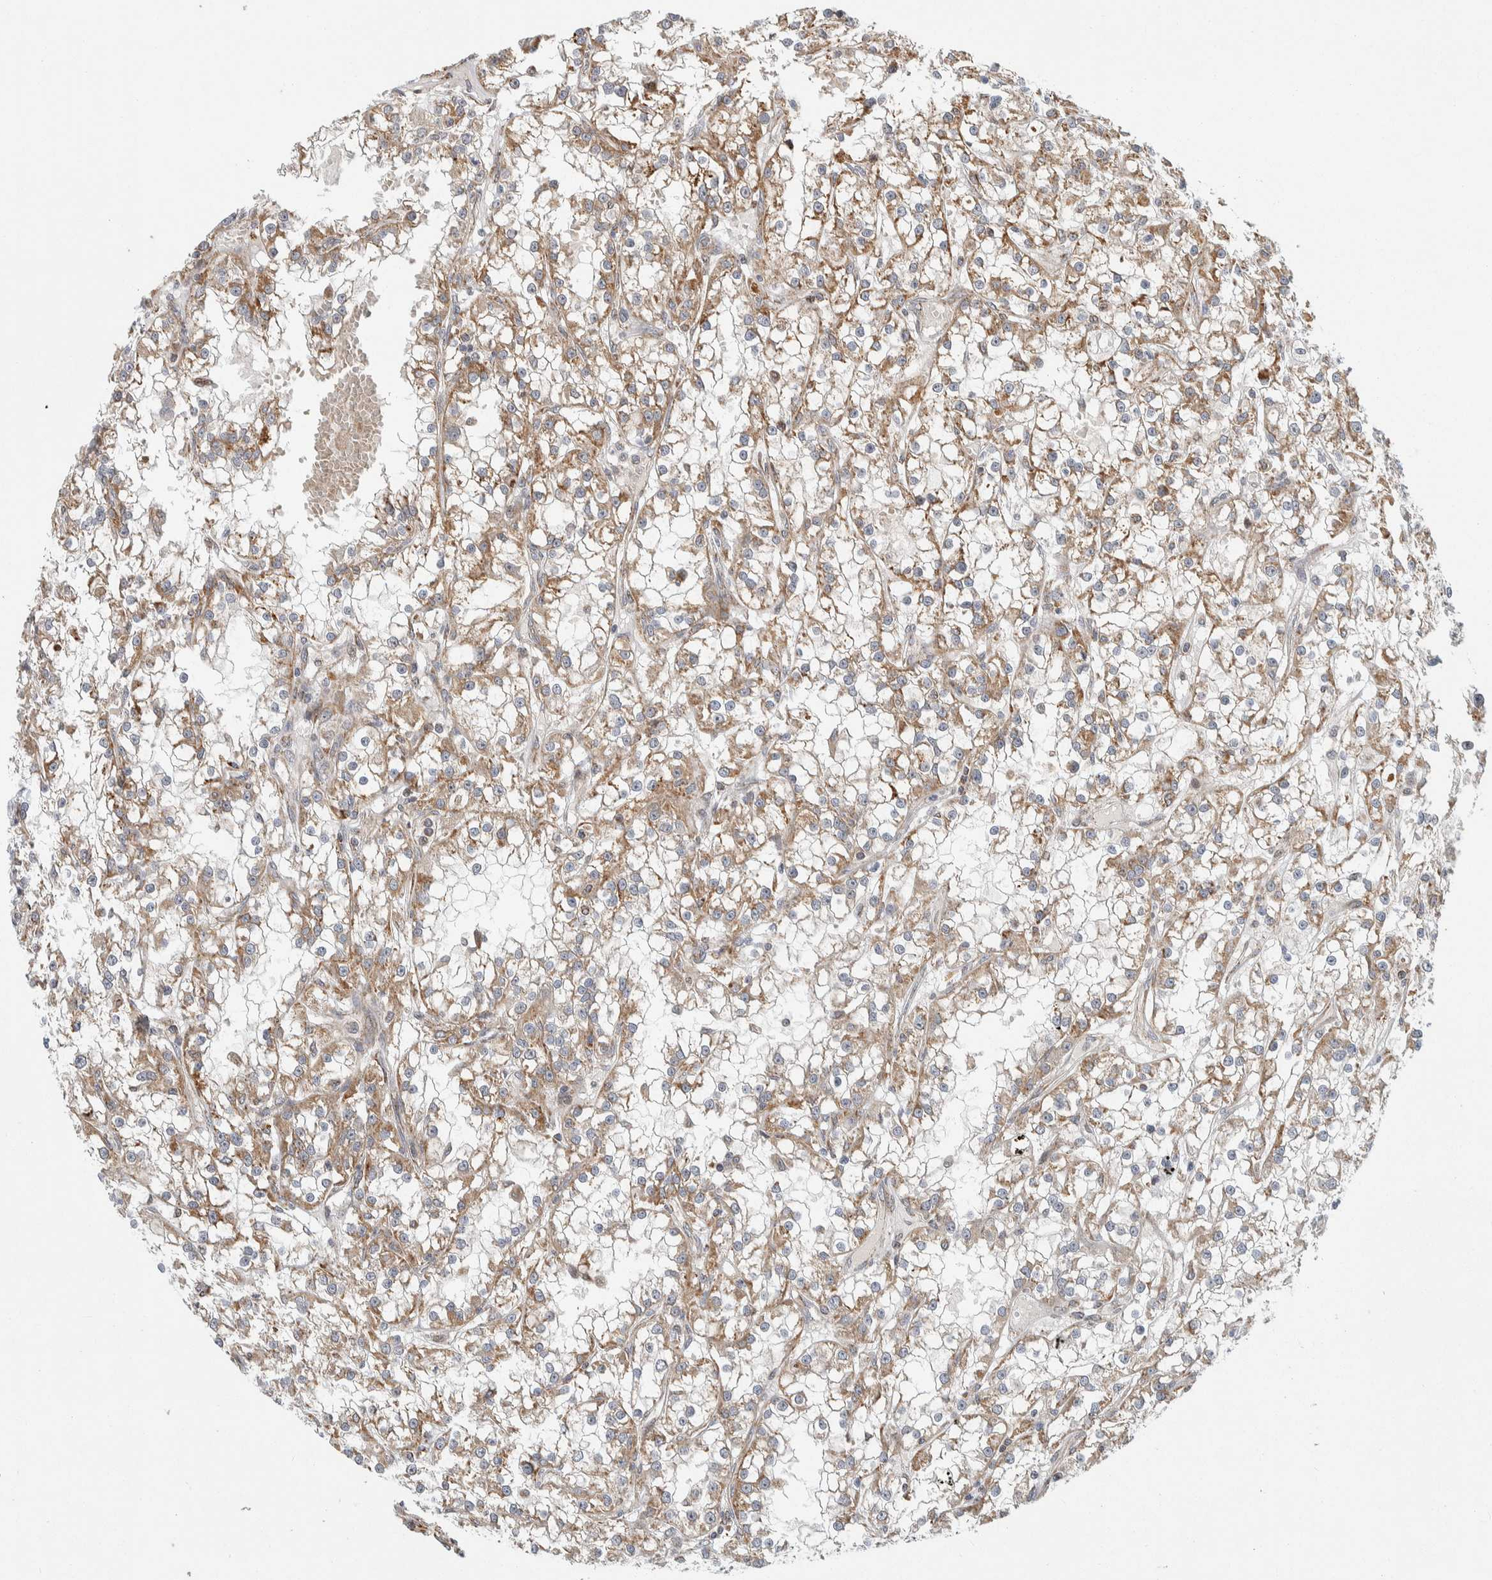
{"staining": {"intensity": "moderate", "quantity": ">75%", "location": "cytoplasmic/membranous"}, "tissue": "renal cancer", "cell_type": "Tumor cells", "image_type": "cancer", "snomed": [{"axis": "morphology", "description": "Adenocarcinoma, NOS"}, {"axis": "topography", "description": "Kidney"}], "caption": "About >75% of tumor cells in human renal cancer (adenocarcinoma) reveal moderate cytoplasmic/membranous protein positivity as visualized by brown immunohistochemical staining.", "gene": "AFP", "patient": {"sex": "female", "age": 52}}